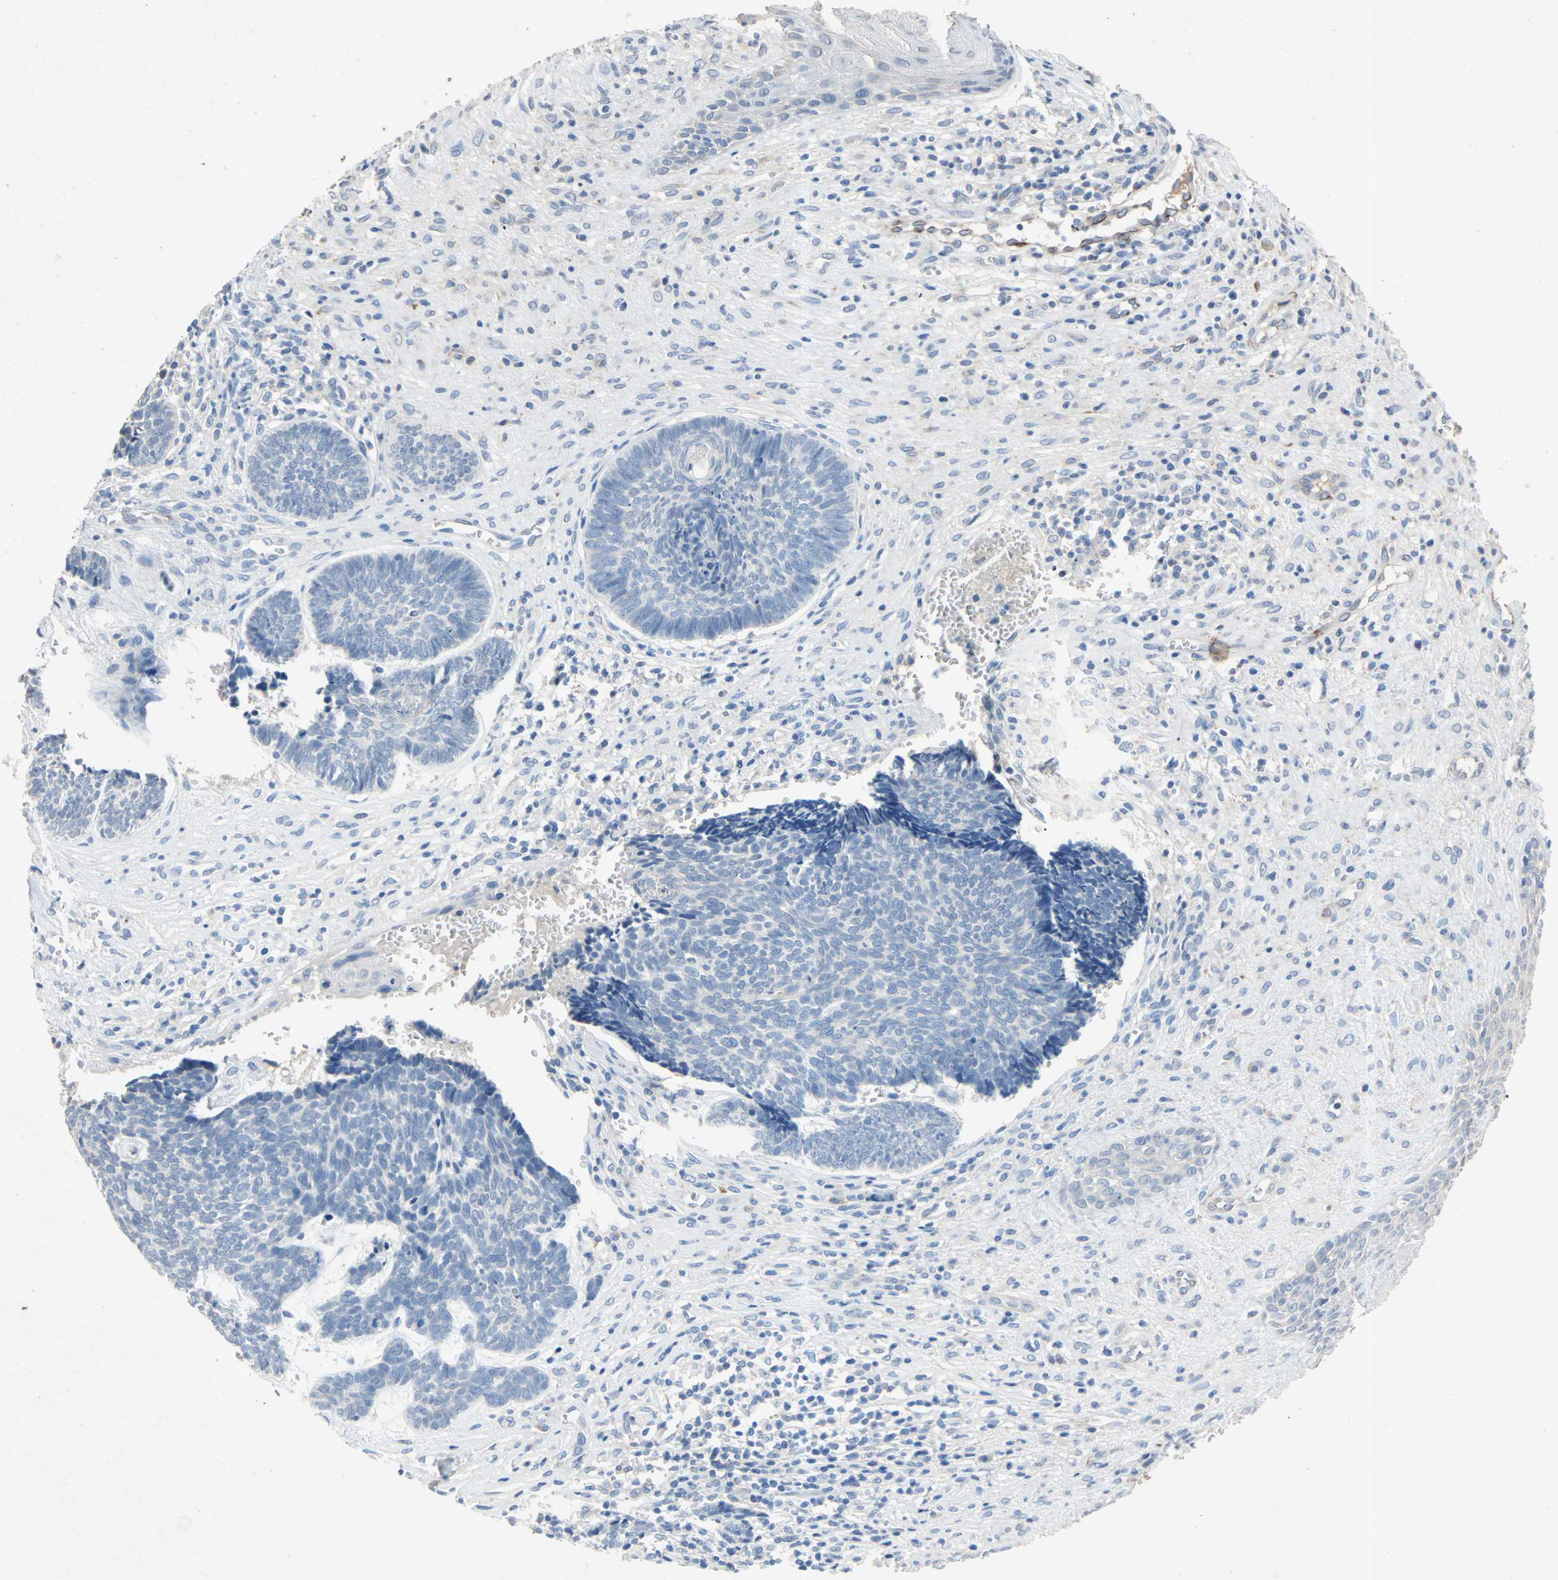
{"staining": {"intensity": "negative", "quantity": "none", "location": "none"}, "tissue": "skin cancer", "cell_type": "Tumor cells", "image_type": "cancer", "snomed": [{"axis": "morphology", "description": "Basal cell carcinoma"}, {"axis": "topography", "description": "Skin"}], "caption": "The IHC image has no significant expression in tumor cells of basal cell carcinoma (skin) tissue.", "gene": "PCDHB2", "patient": {"sex": "male", "age": 84}}